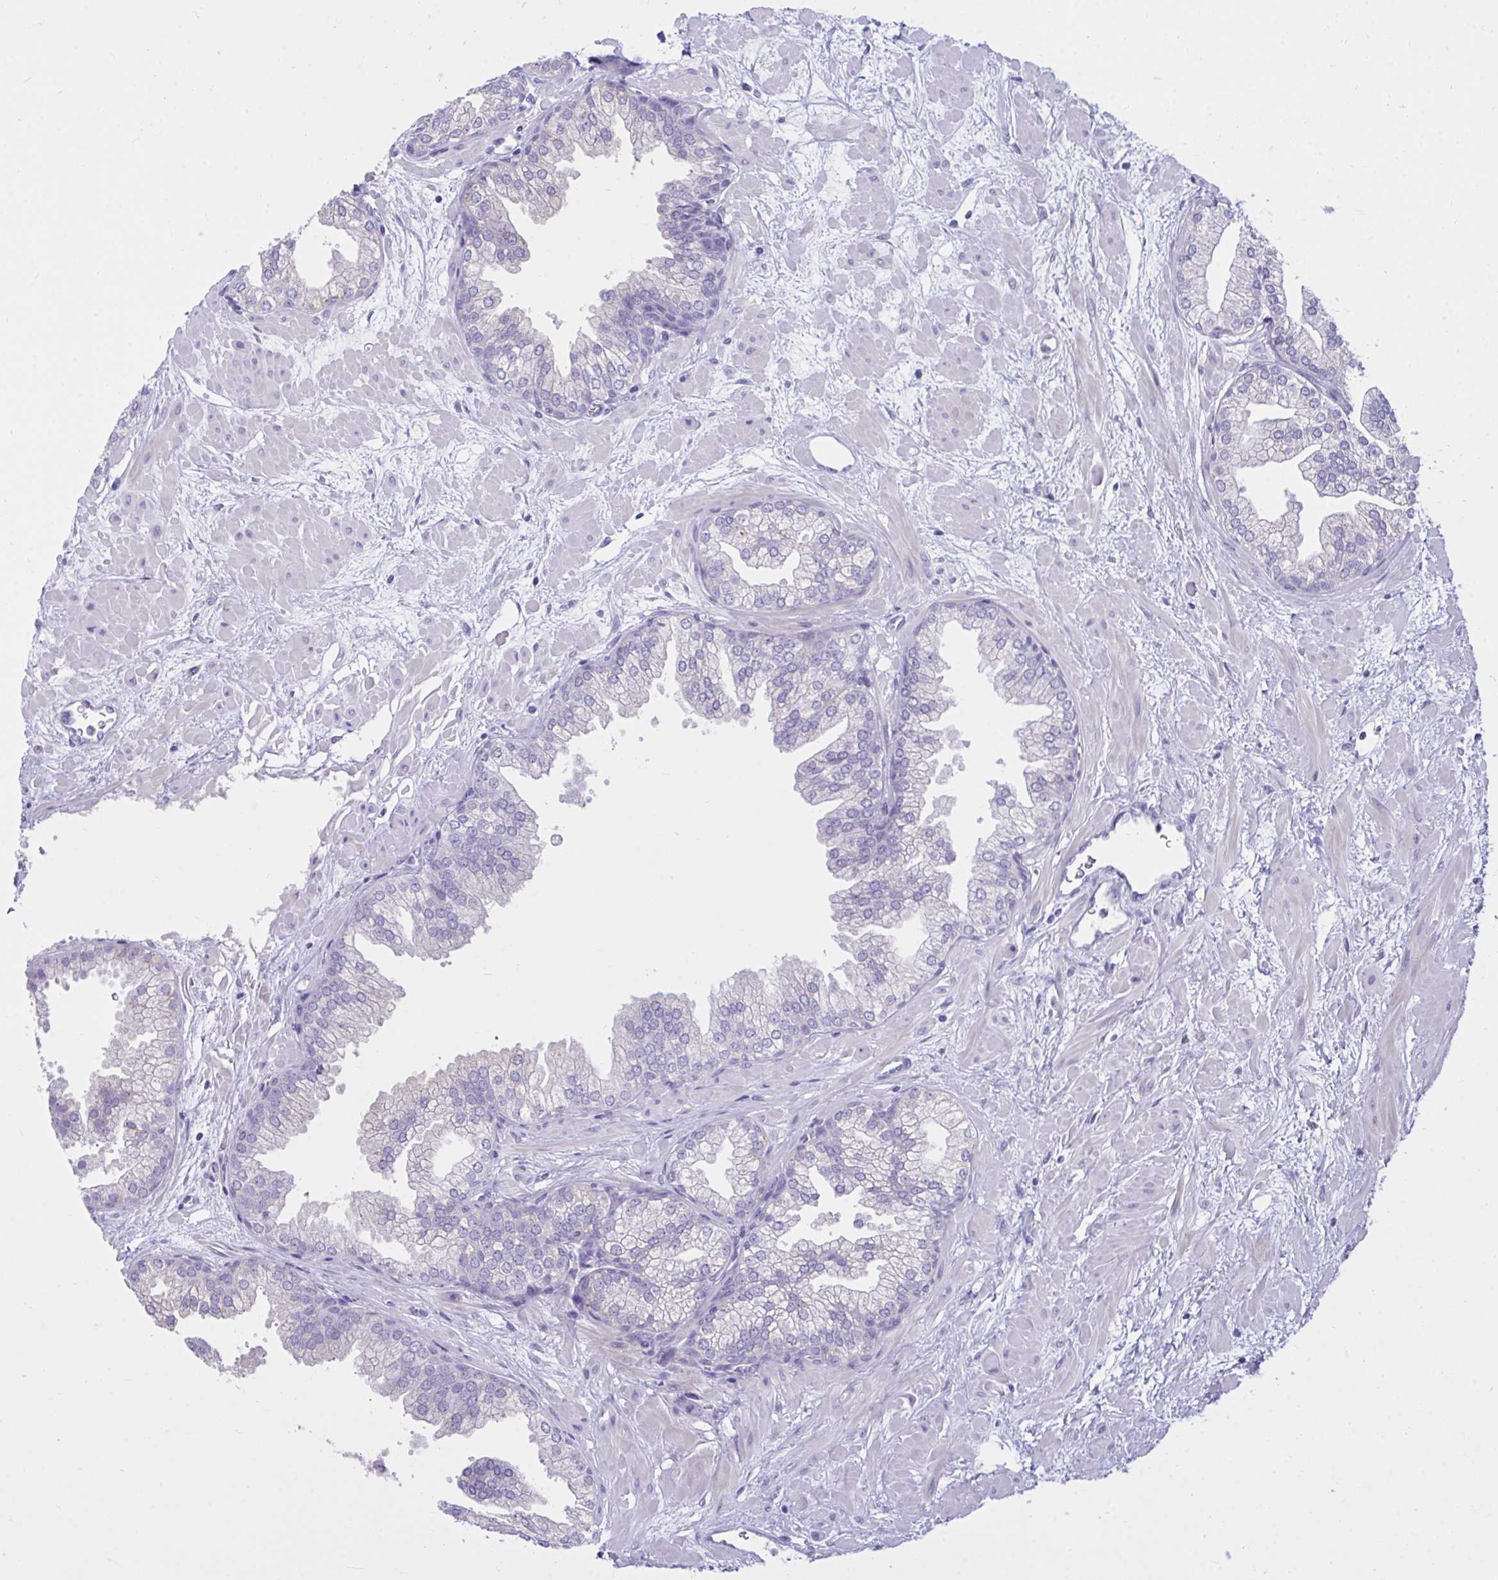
{"staining": {"intensity": "negative", "quantity": "none", "location": "none"}, "tissue": "prostate", "cell_type": "Glandular cells", "image_type": "normal", "snomed": [{"axis": "morphology", "description": "Normal tissue, NOS"}, {"axis": "topography", "description": "Prostate"}], "caption": "Human prostate stained for a protein using immunohistochemistry (IHC) reveals no staining in glandular cells.", "gene": "PLEKHH1", "patient": {"sex": "male", "age": 37}}